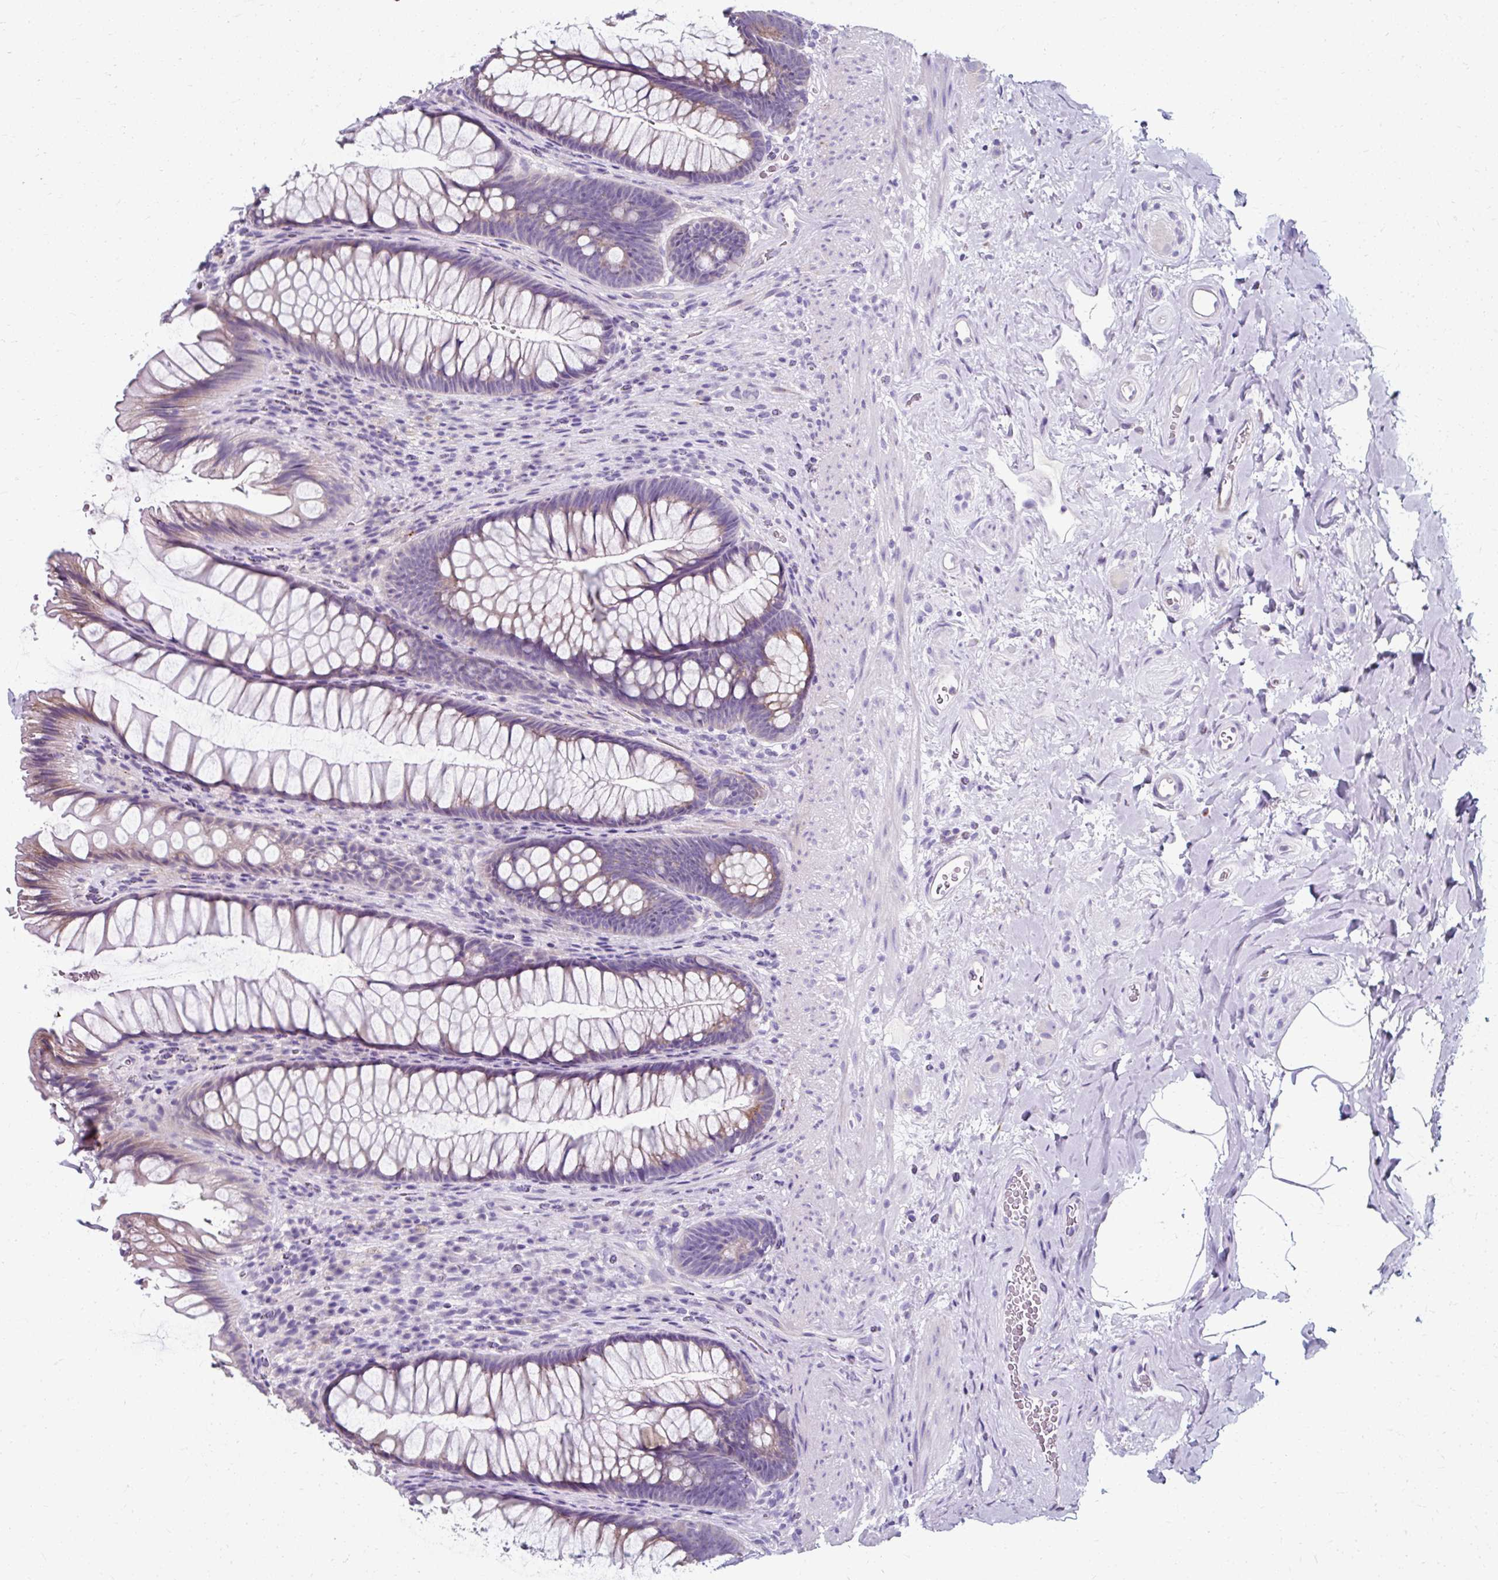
{"staining": {"intensity": "moderate", "quantity": "<25%", "location": "cytoplasmic/membranous"}, "tissue": "rectum", "cell_type": "Glandular cells", "image_type": "normal", "snomed": [{"axis": "morphology", "description": "Normal tissue, NOS"}, {"axis": "topography", "description": "Rectum"}], "caption": "Protein analysis of unremarkable rectum shows moderate cytoplasmic/membranous expression in approximately <25% of glandular cells. Using DAB (3,3'-diaminobenzidine) (brown) and hematoxylin (blue) stains, captured at high magnification using brightfield microscopy.", "gene": "ZNF555", "patient": {"sex": "male", "age": 53}}